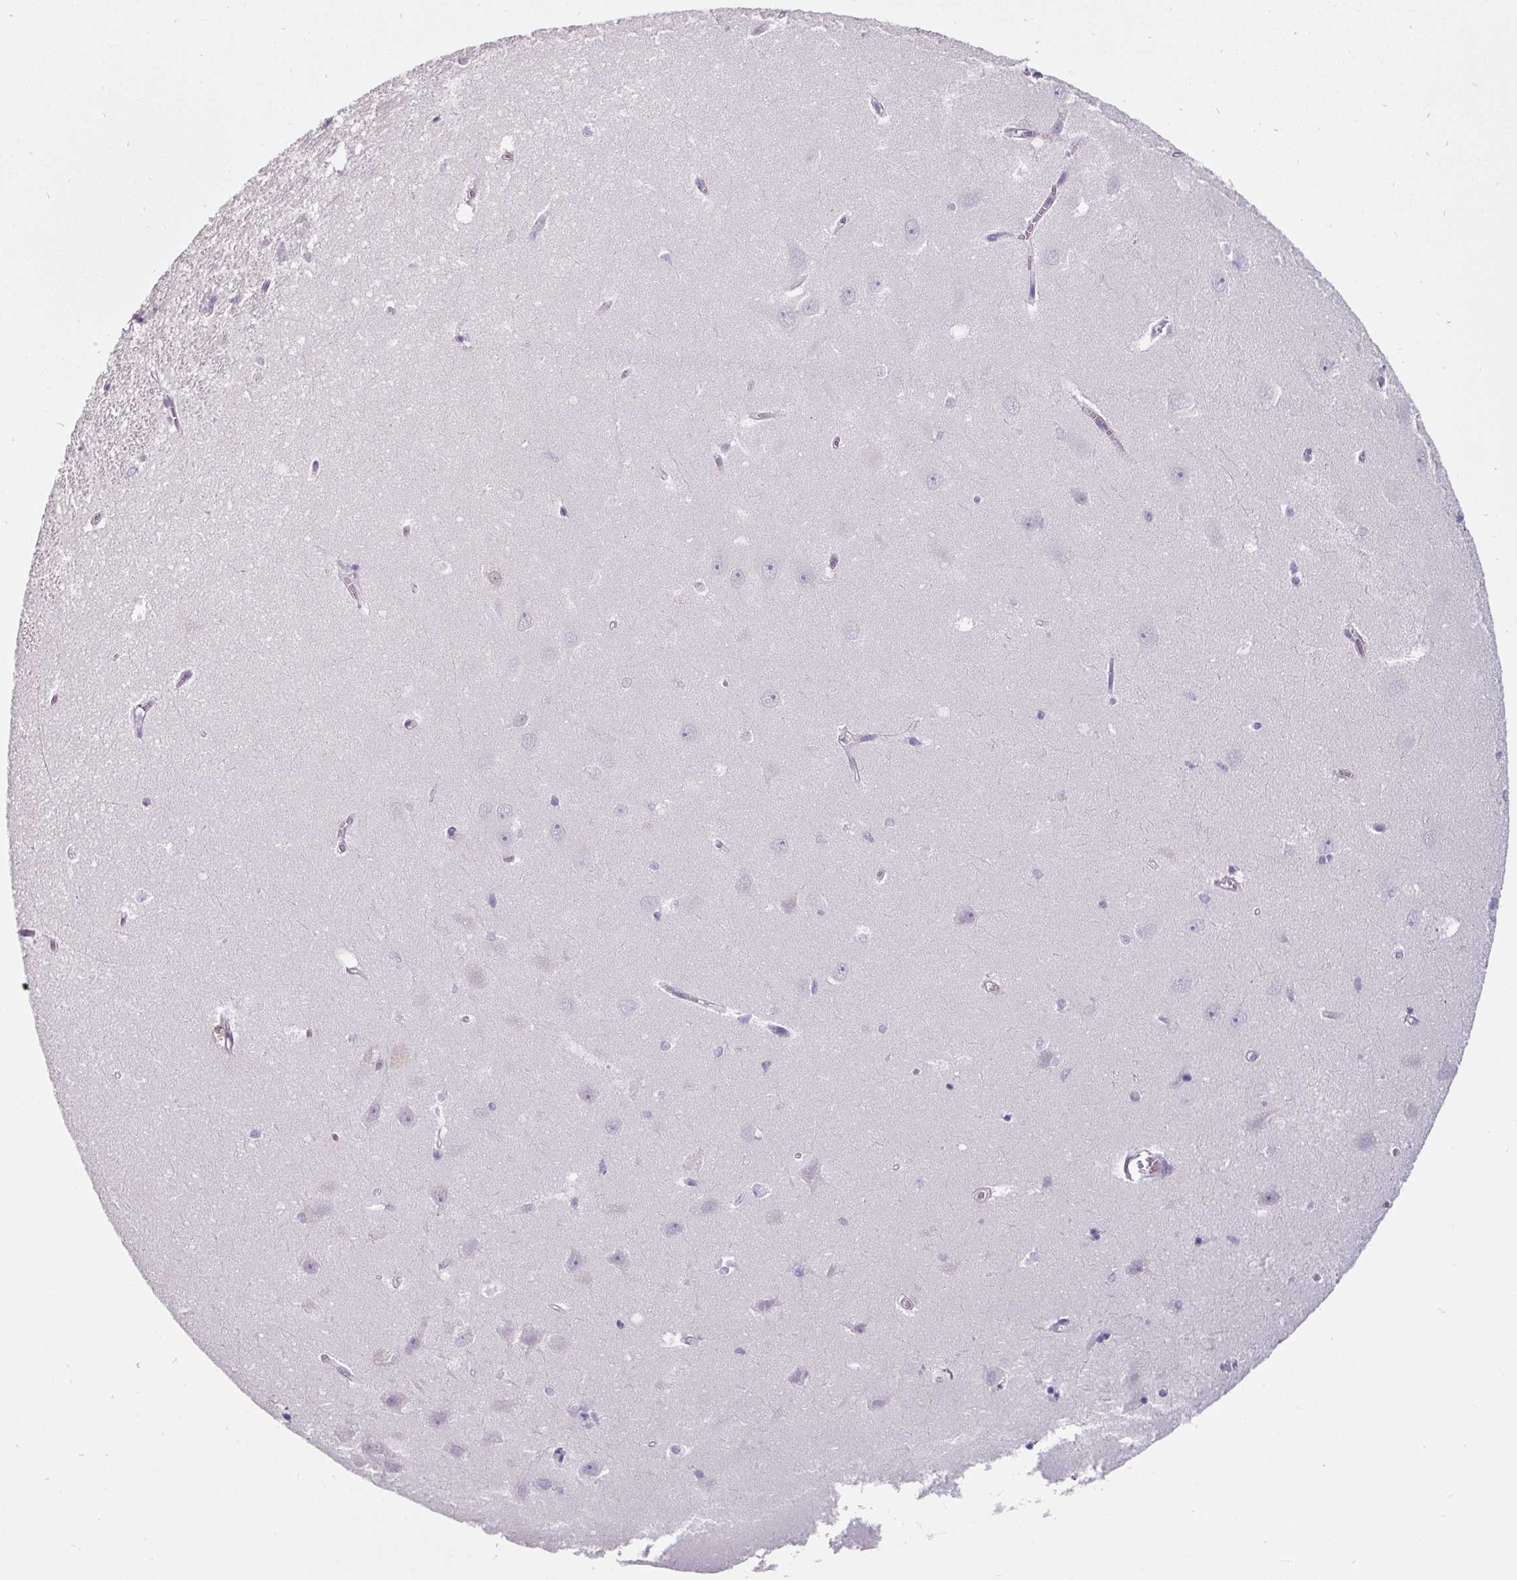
{"staining": {"intensity": "negative", "quantity": "none", "location": "none"}, "tissue": "hippocampus", "cell_type": "Glial cells", "image_type": "normal", "snomed": [{"axis": "morphology", "description": "Normal tissue, NOS"}, {"axis": "topography", "description": "Hippocampus"}], "caption": "DAB immunohistochemical staining of normal hippocampus exhibits no significant positivity in glial cells. The staining was performed using DAB (3,3'-diaminobenzidine) to visualize the protein expression in brown, while the nuclei were stained in blue with hematoxylin (Magnification: 20x).", "gene": "EYA3", "patient": {"sex": "female", "age": 64}}